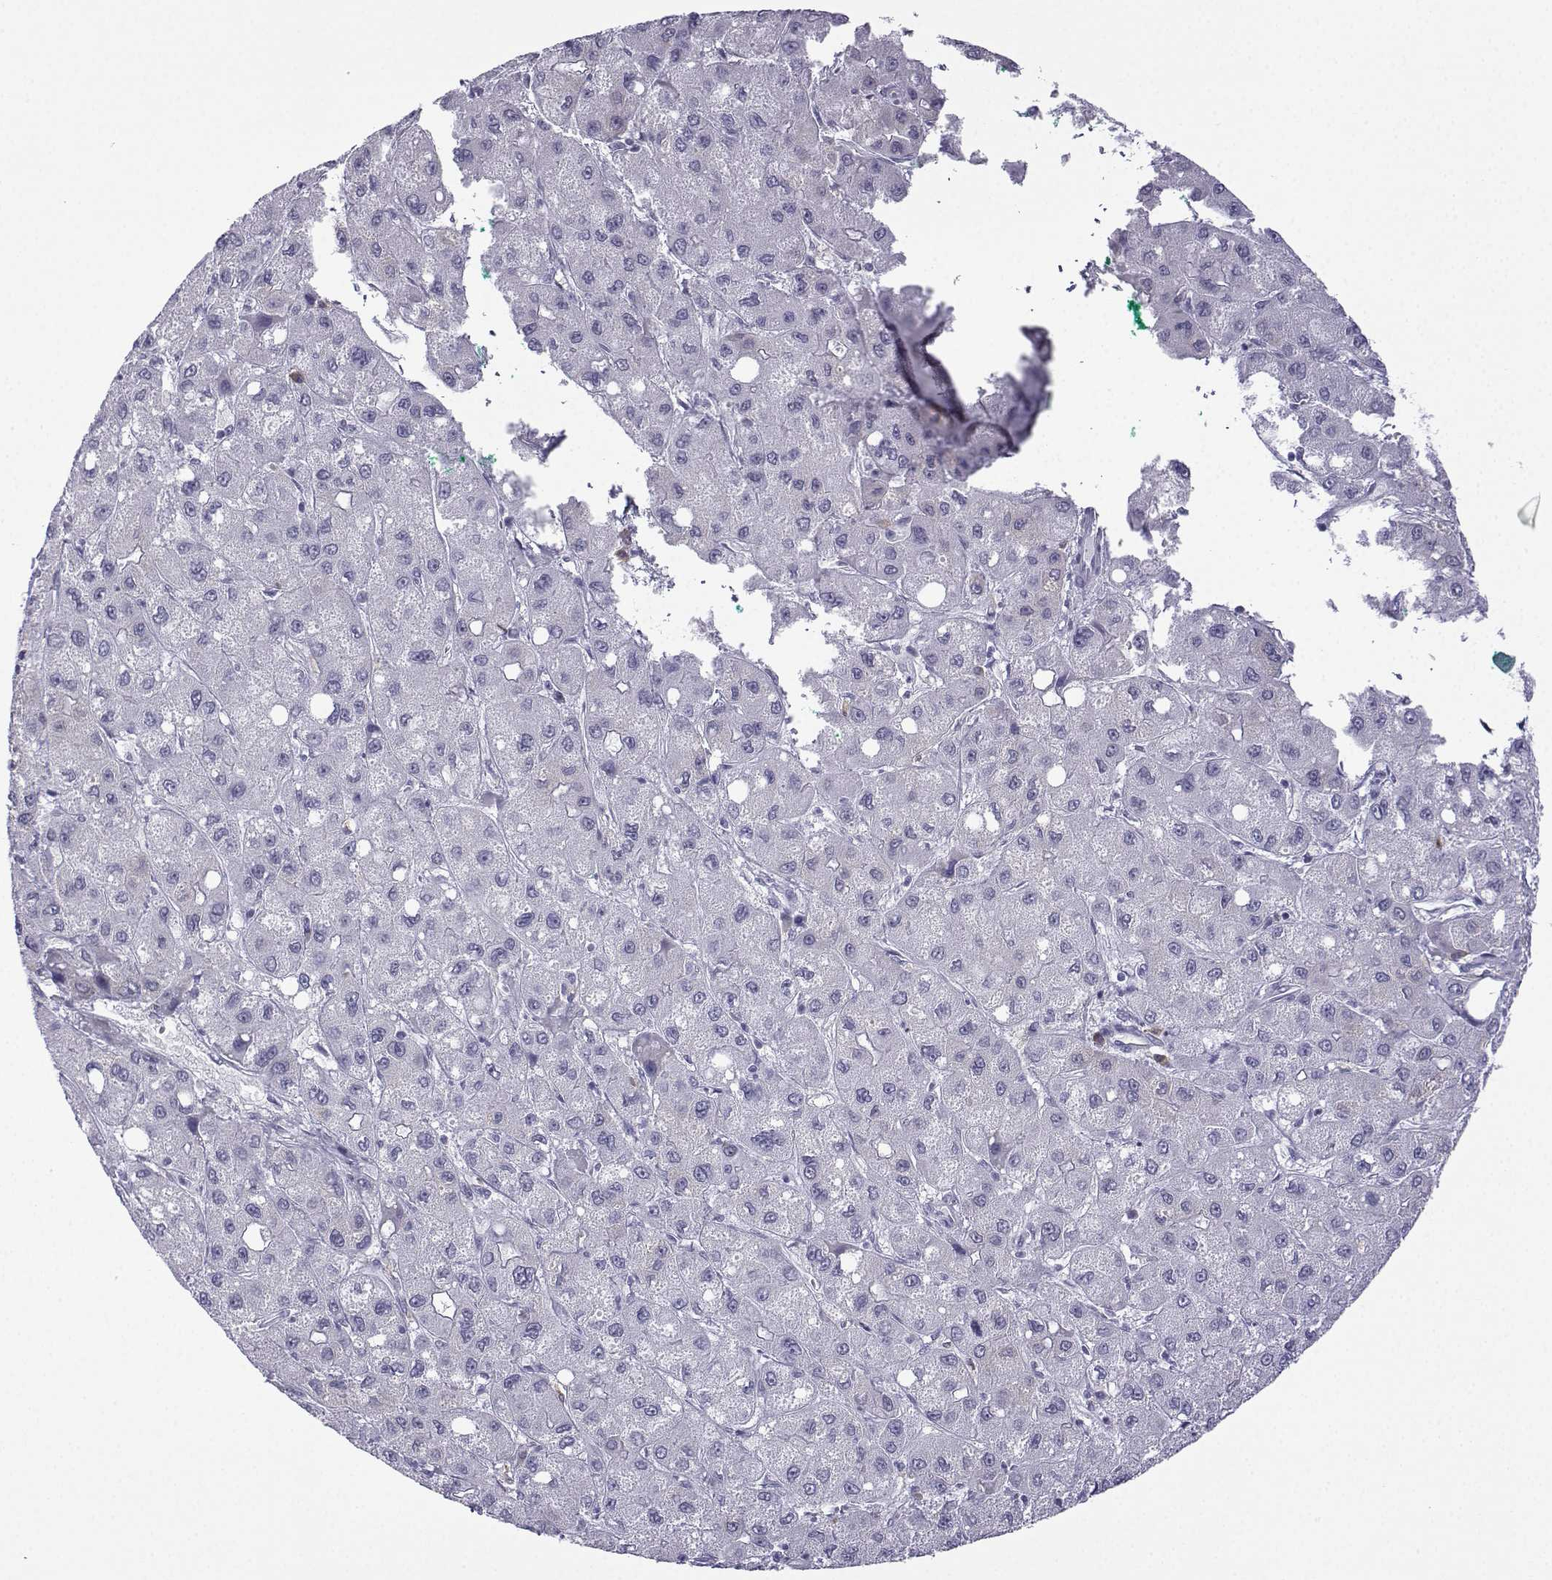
{"staining": {"intensity": "negative", "quantity": "none", "location": "none"}, "tissue": "liver cancer", "cell_type": "Tumor cells", "image_type": "cancer", "snomed": [{"axis": "morphology", "description": "Carcinoma, Hepatocellular, NOS"}, {"axis": "topography", "description": "Liver"}], "caption": "Tumor cells show no significant positivity in hepatocellular carcinoma (liver).", "gene": "MRGBP", "patient": {"sex": "male", "age": 73}}